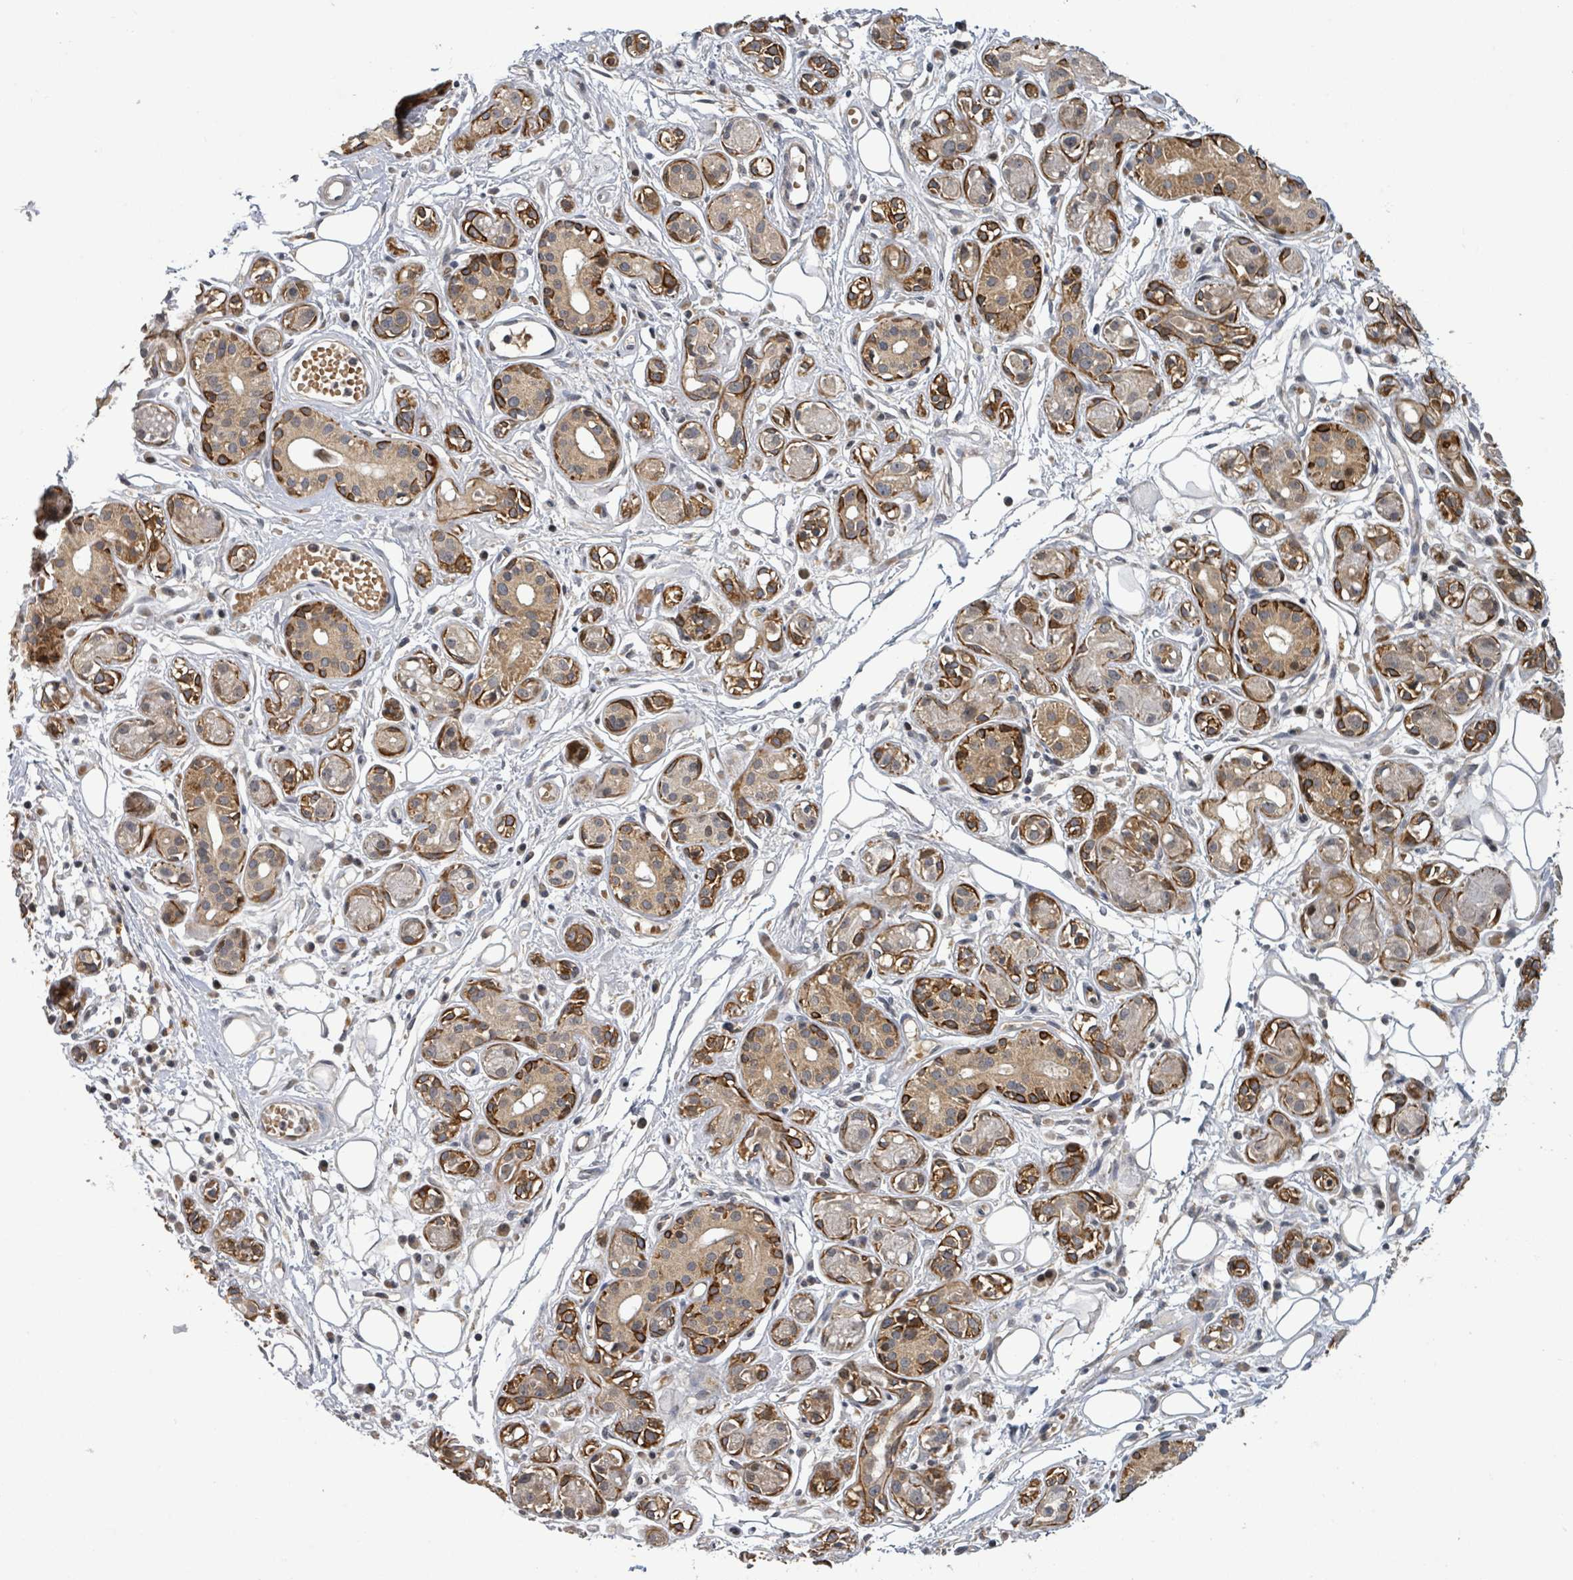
{"staining": {"intensity": "strong", "quantity": "25%-75%", "location": "cytoplasmic/membranous"}, "tissue": "salivary gland", "cell_type": "Glandular cells", "image_type": "normal", "snomed": [{"axis": "morphology", "description": "Normal tissue, NOS"}, {"axis": "topography", "description": "Salivary gland"}], "caption": "The histopathology image shows staining of benign salivary gland, revealing strong cytoplasmic/membranous protein staining (brown color) within glandular cells.", "gene": "ITGA11", "patient": {"sex": "male", "age": 54}}